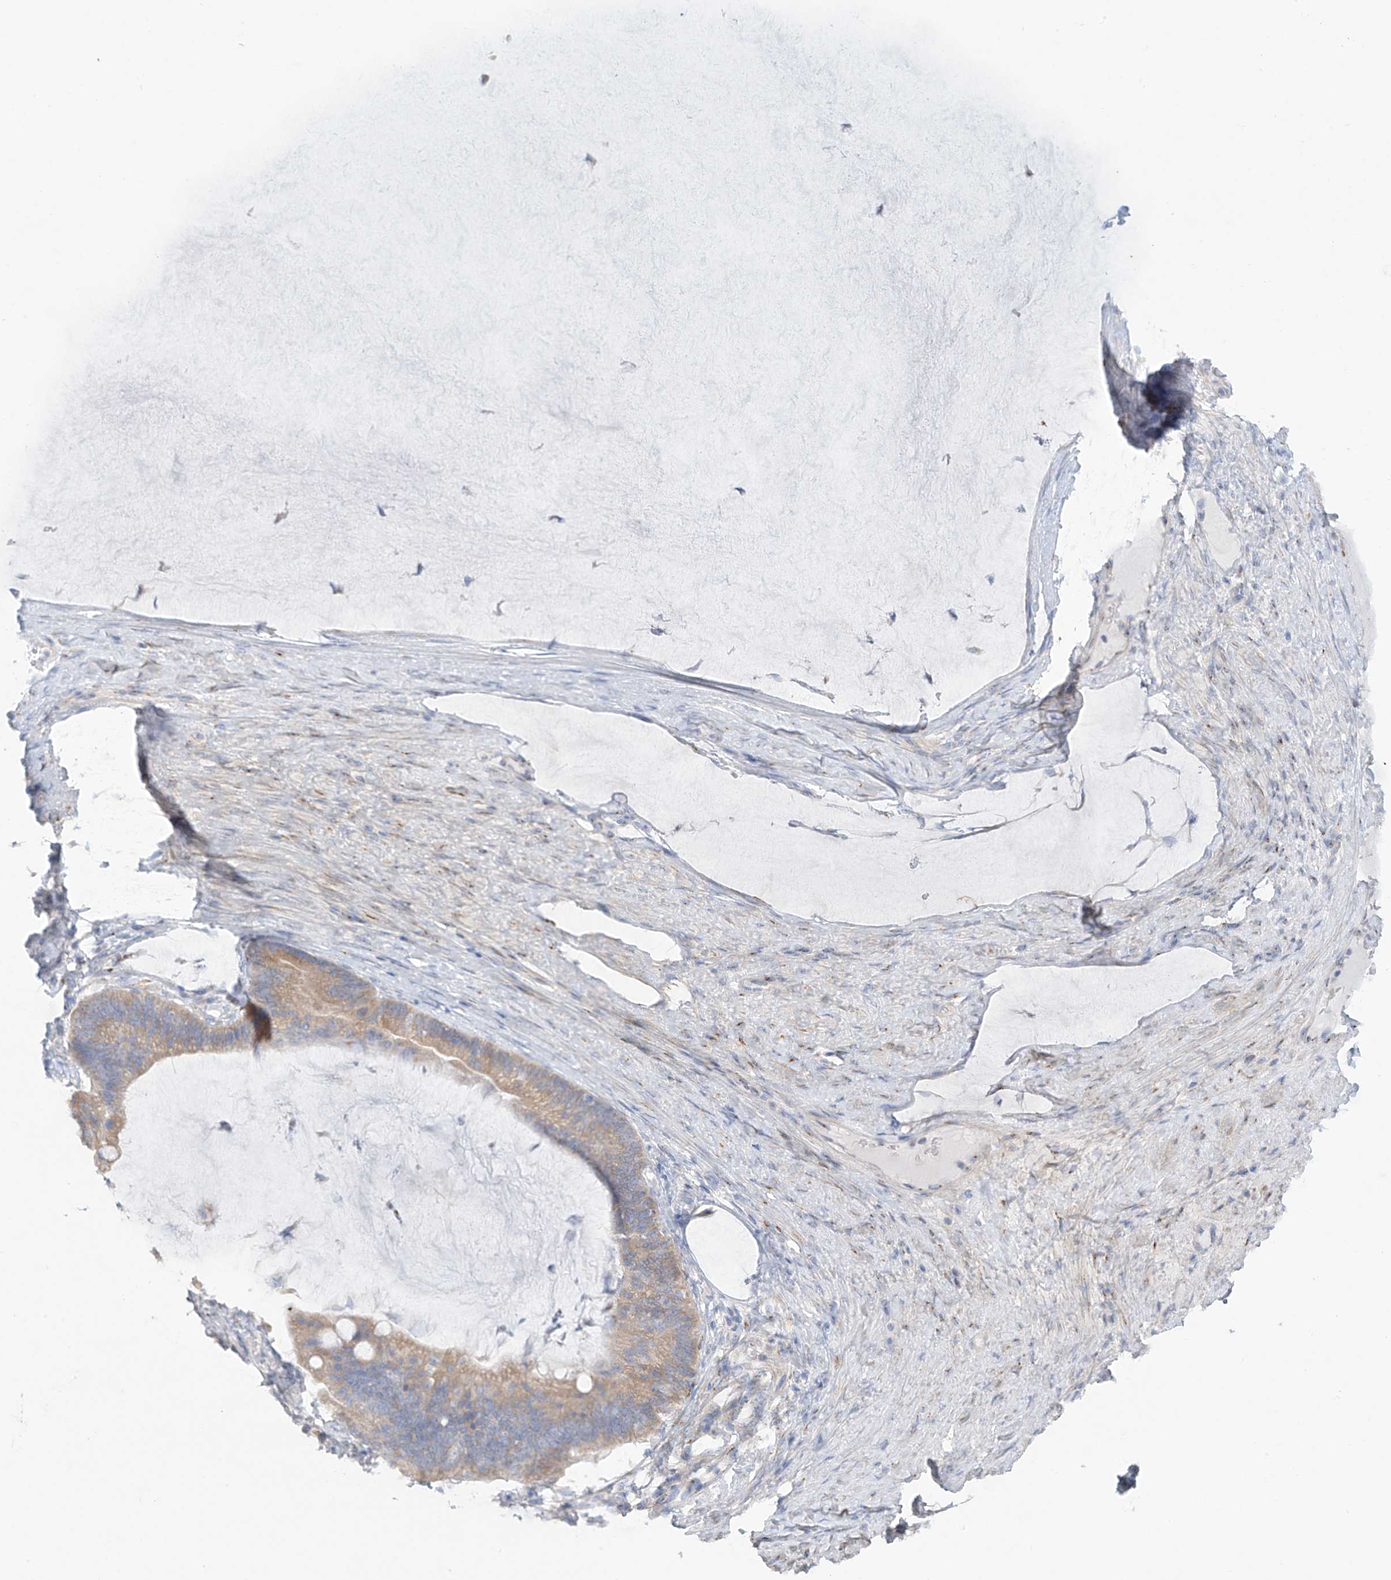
{"staining": {"intensity": "weak", "quantity": ">75%", "location": "cytoplasmic/membranous"}, "tissue": "ovarian cancer", "cell_type": "Tumor cells", "image_type": "cancer", "snomed": [{"axis": "morphology", "description": "Cystadenocarcinoma, mucinous, NOS"}, {"axis": "topography", "description": "Ovary"}], "caption": "Human ovarian mucinous cystadenocarcinoma stained with a protein marker exhibits weak staining in tumor cells.", "gene": "TRMT2B", "patient": {"sex": "female", "age": 61}}